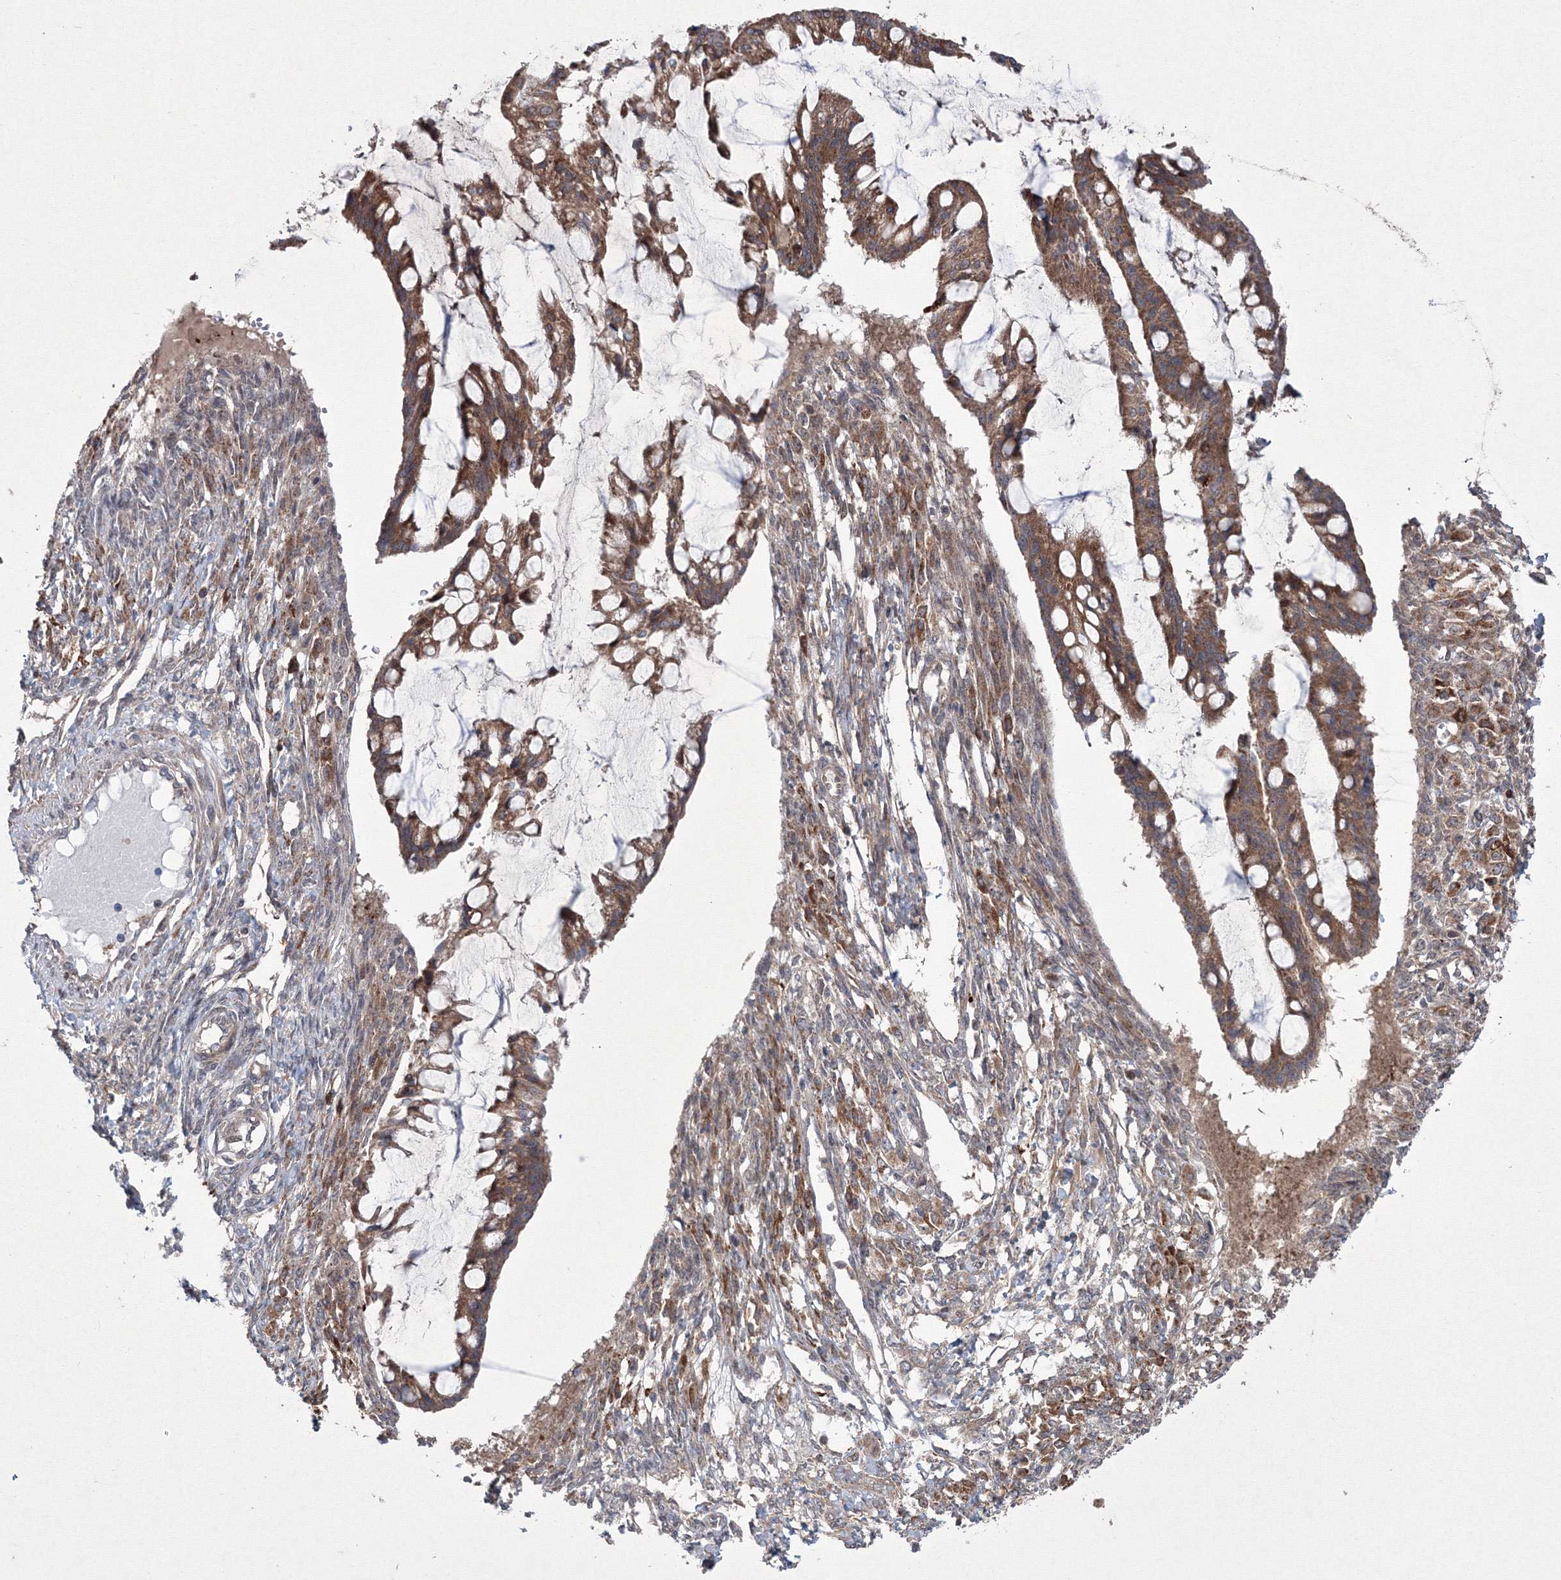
{"staining": {"intensity": "moderate", "quantity": ">75%", "location": "cytoplasmic/membranous"}, "tissue": "ovarian cancer", "cell_type": "Tumor cells", "image_type": "cancer", "snomed": [{"axis": "morphology", "description": "Cystadenocarcinoma, mucinous, NOS"}, {"axis": "topography", "description": "Ovary"}], "caption": "Ovarian cancer (mucinous cystadenocarcinoma) stained for a protein (brown) reveals moderate cytoplasmic/membranous positive expression in approximately >75% of tumor cells.", "gene": "RANBP3L", "patient": {"sex": "female", "age": 73}}